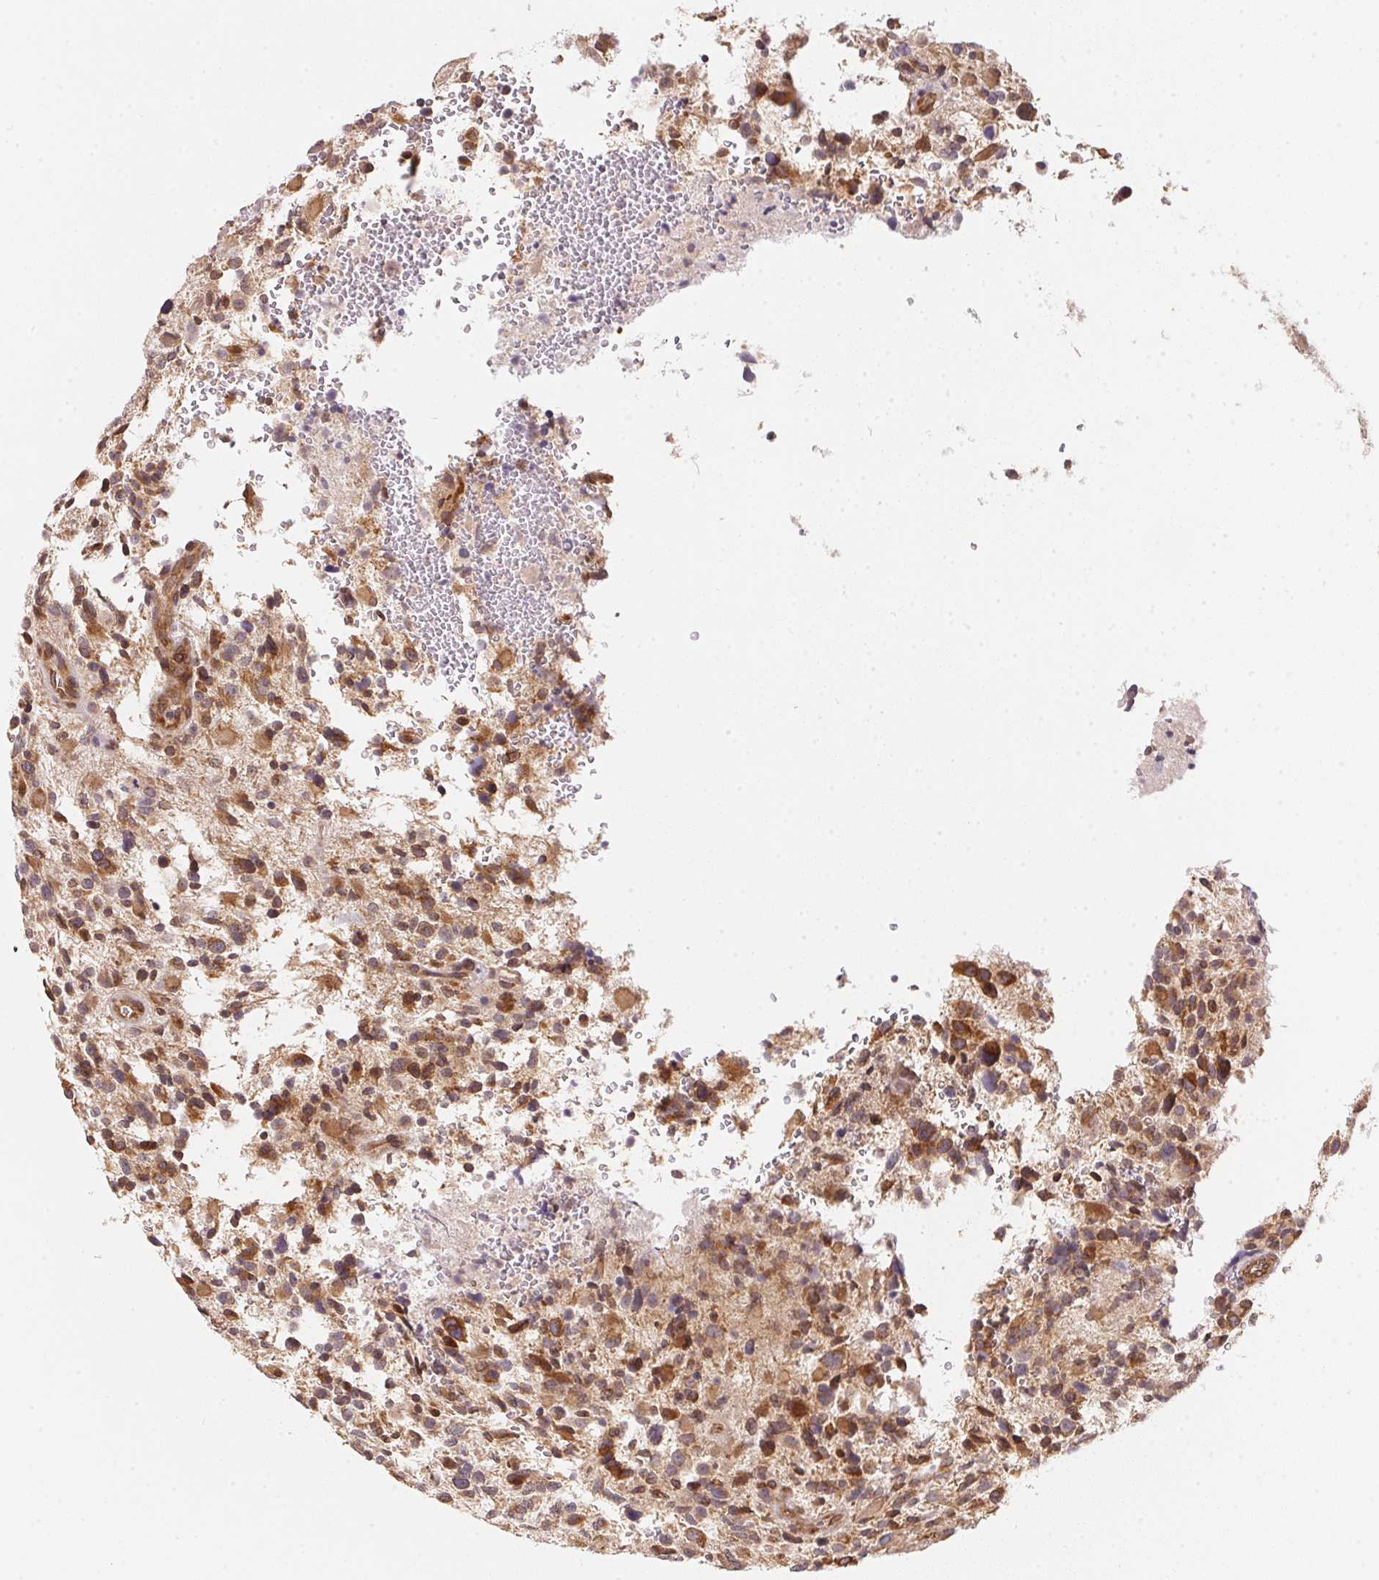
{"staining": {"intensity": "strong", "quantity": "25%-75%", "location": "cytoplasmic/membranous"}, "tissue": "glioma", "cell_type": "Tumor cells", "image_type": "cancer", "snomed": [{"axis": "morphology", "description": "Glioma, malignant, High grade"}, {"axis": "topography", "description": "Brain"}], "caption": "Immunohistochemistry of malignant glioma (high-grade) shows high levels of strong cytoplasmic/membranous expression in about 25%-75% of tumor cells.", "gene": "EI24", "patient": {"sex": "female", "age": 71}}